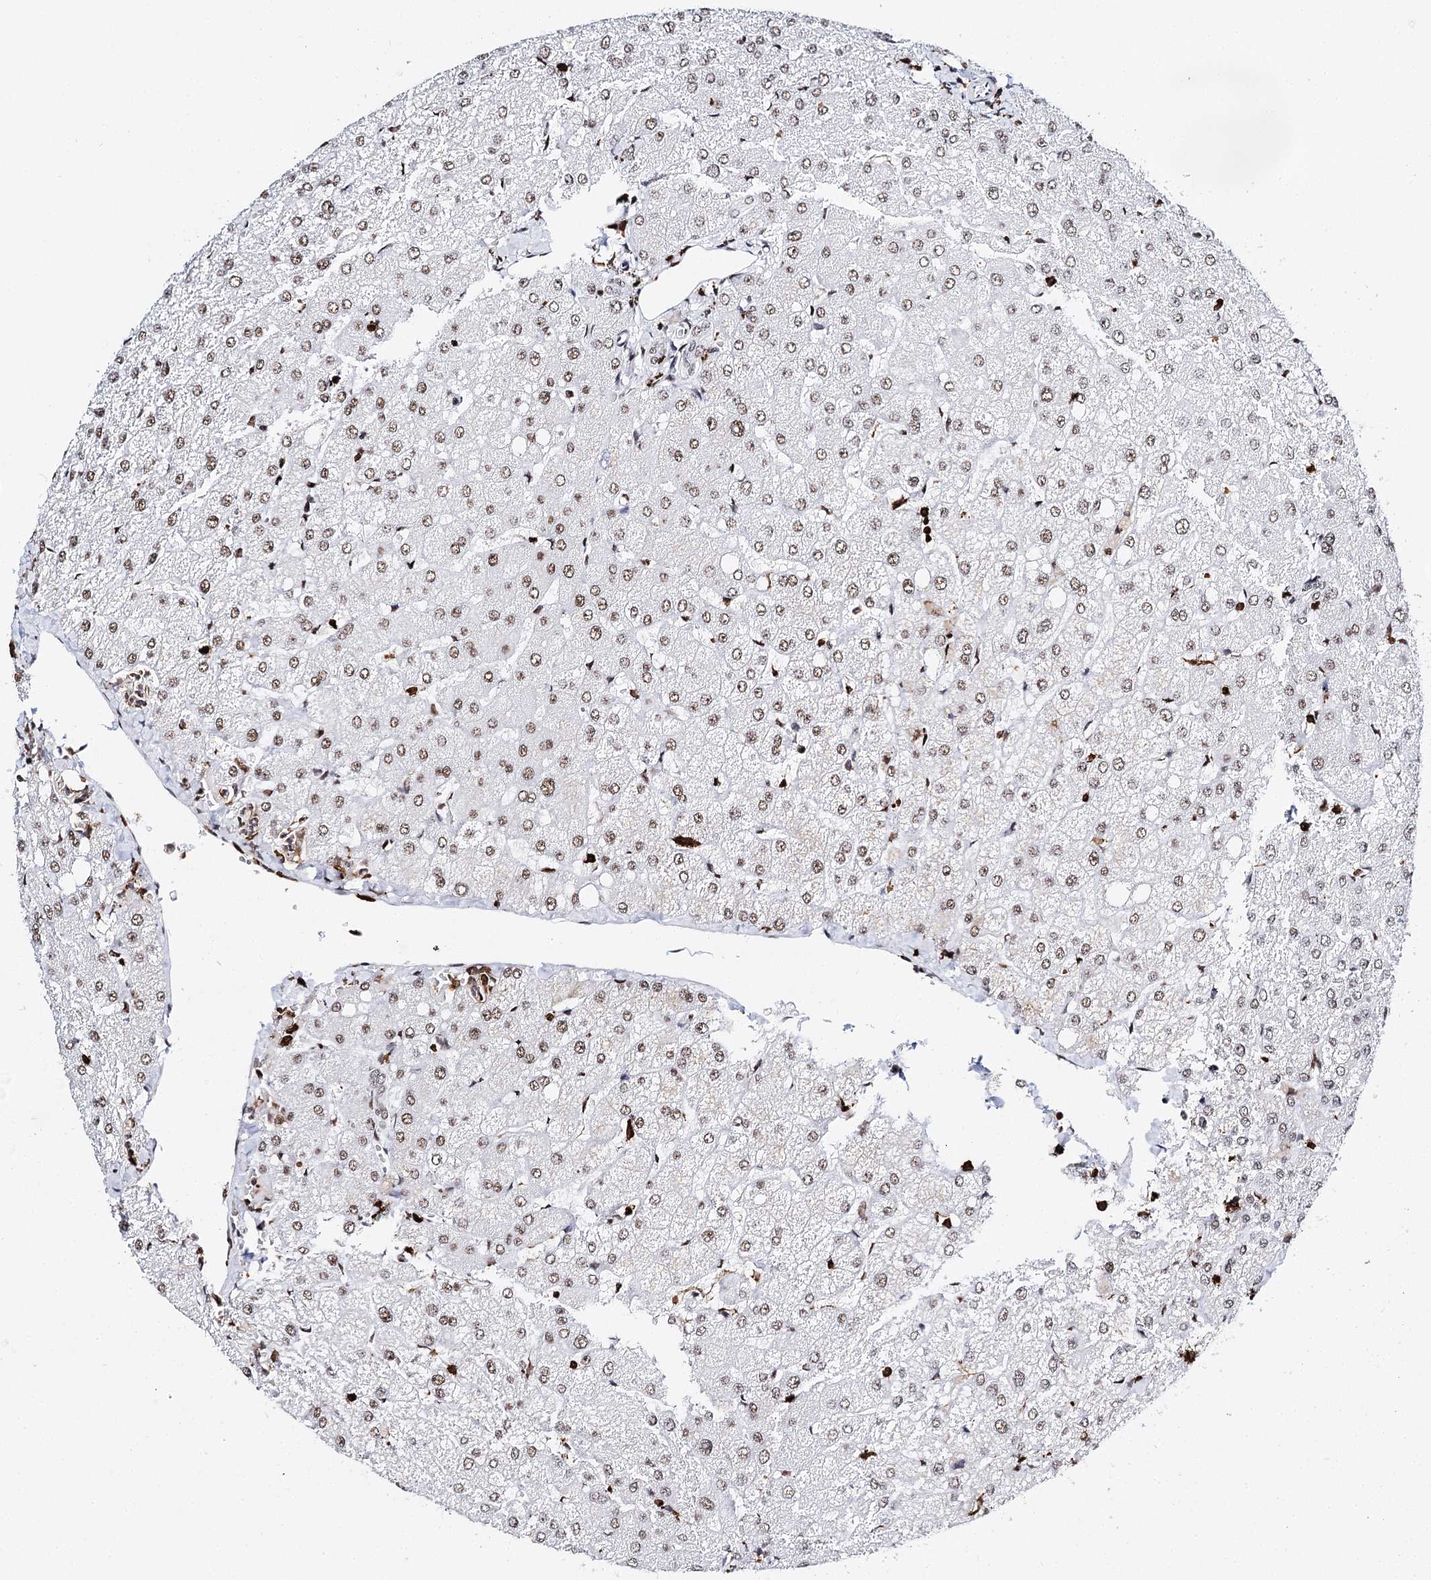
{"staining": {"intensity": "negative", "quantity": "none", "location": "none"}, "tissue": "liver", "cell_type": "Cholangiocytes", "image_type": "normal", "snomed": [{"axis": "morphology", "description": "Normal tissue, NOS"}, {"axis": "topography", "description": "Liver"}], "caption": "Immunohistochemistry (IHC) of normal human liver shows no expression in cholangiocytes. Nuclei are stained in blue.", "gene": "BARD1", "patient": {"sex": "female", "age": 54}}